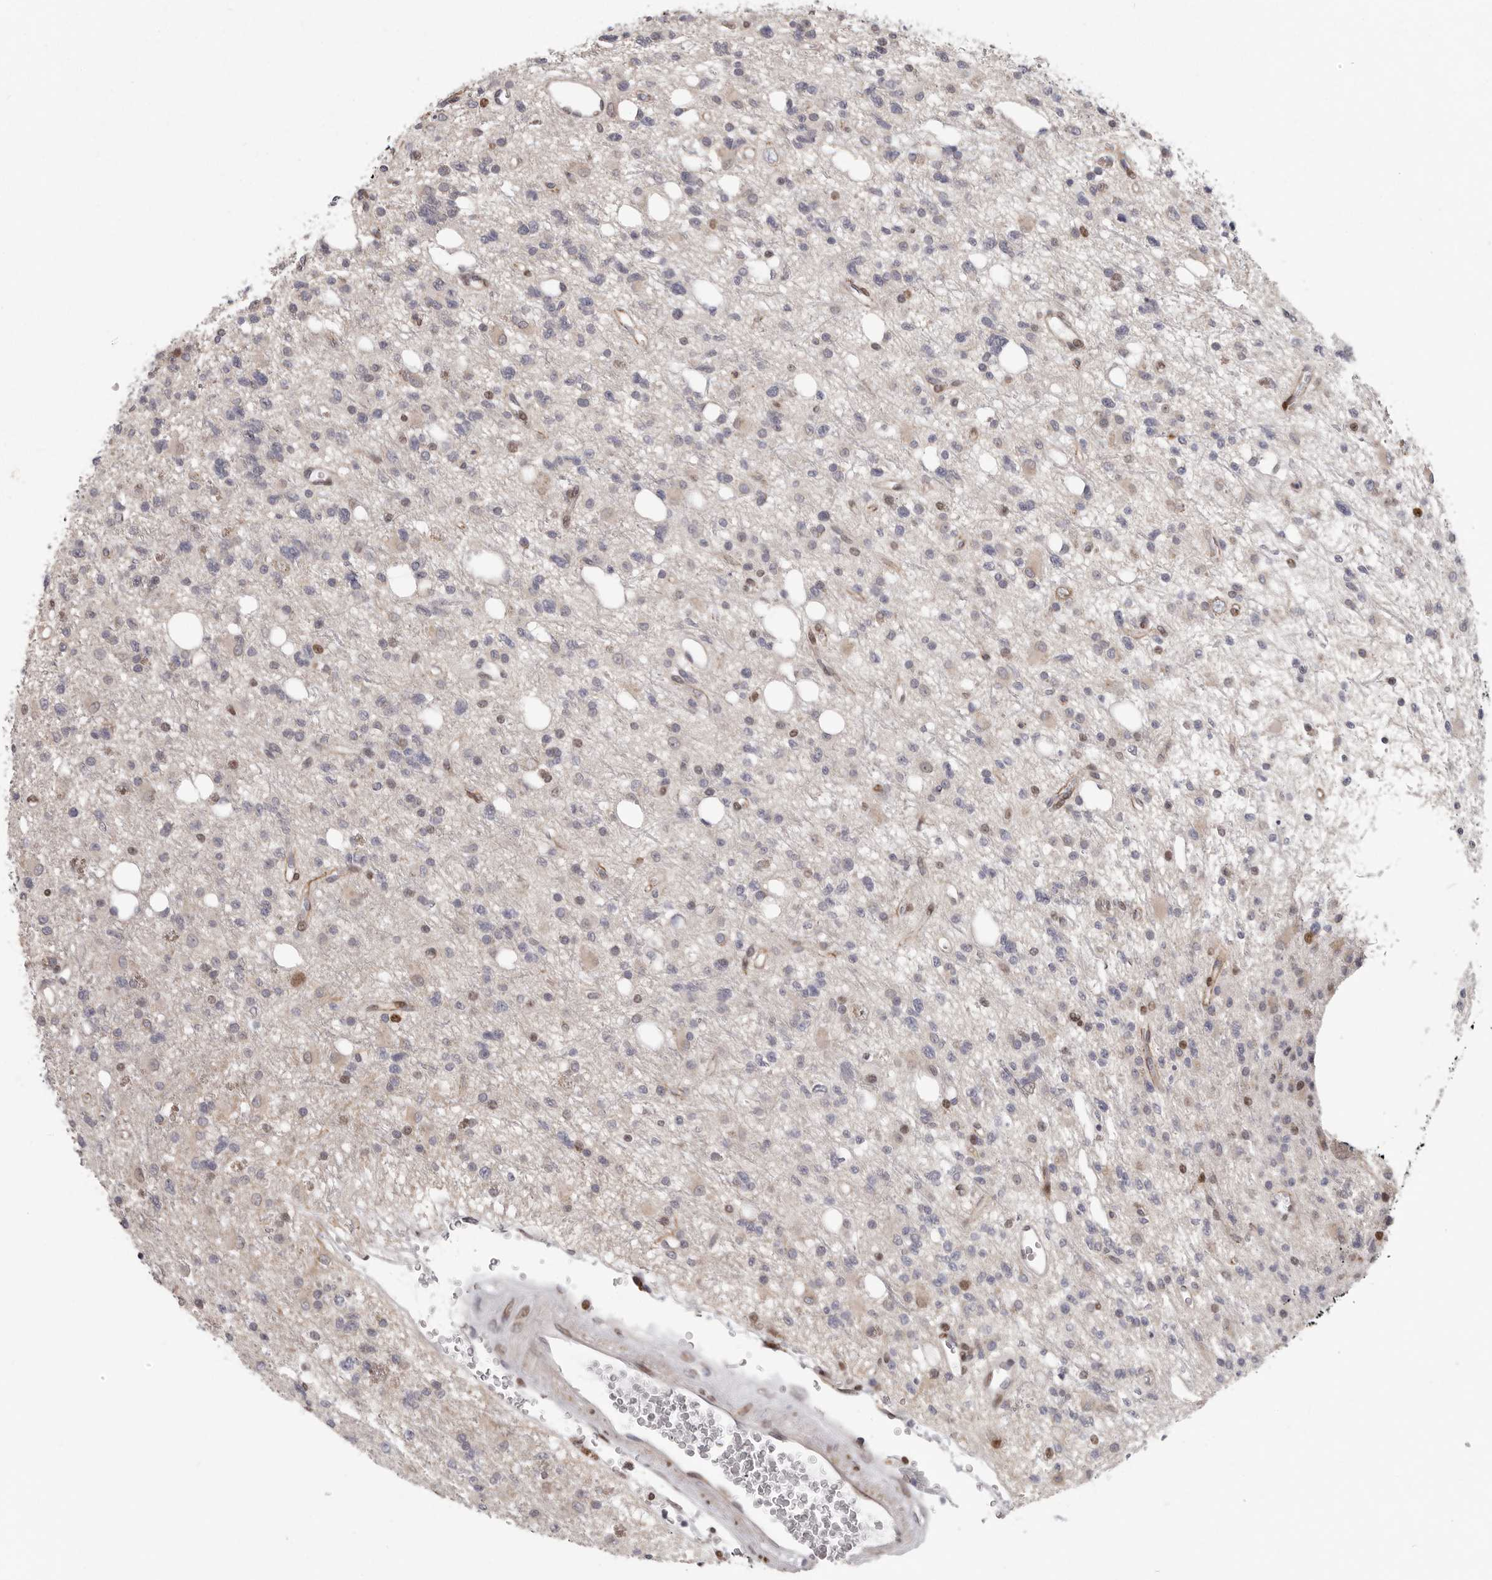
{"staining": {"intensity": "moderate", "quantity": "<25%", "location": "nuclear"}, "tissue": "glioma", "cell_type": "Tumor cells", "image_type": "cancer", "snomed": [{"axis": "morphology", "description": "Glioma, malignant, High grade"}, {"axis": "topography", "description": "Brain"}], "caption": "This micrograph shows immunohistochemistry (IHC) staining of malignant glioma (high-grade), with low moderate nuclear positivity in about <25% of tumor cells.", "gene": "SRP19", "patient": {"sex": "female", "age": 62}}